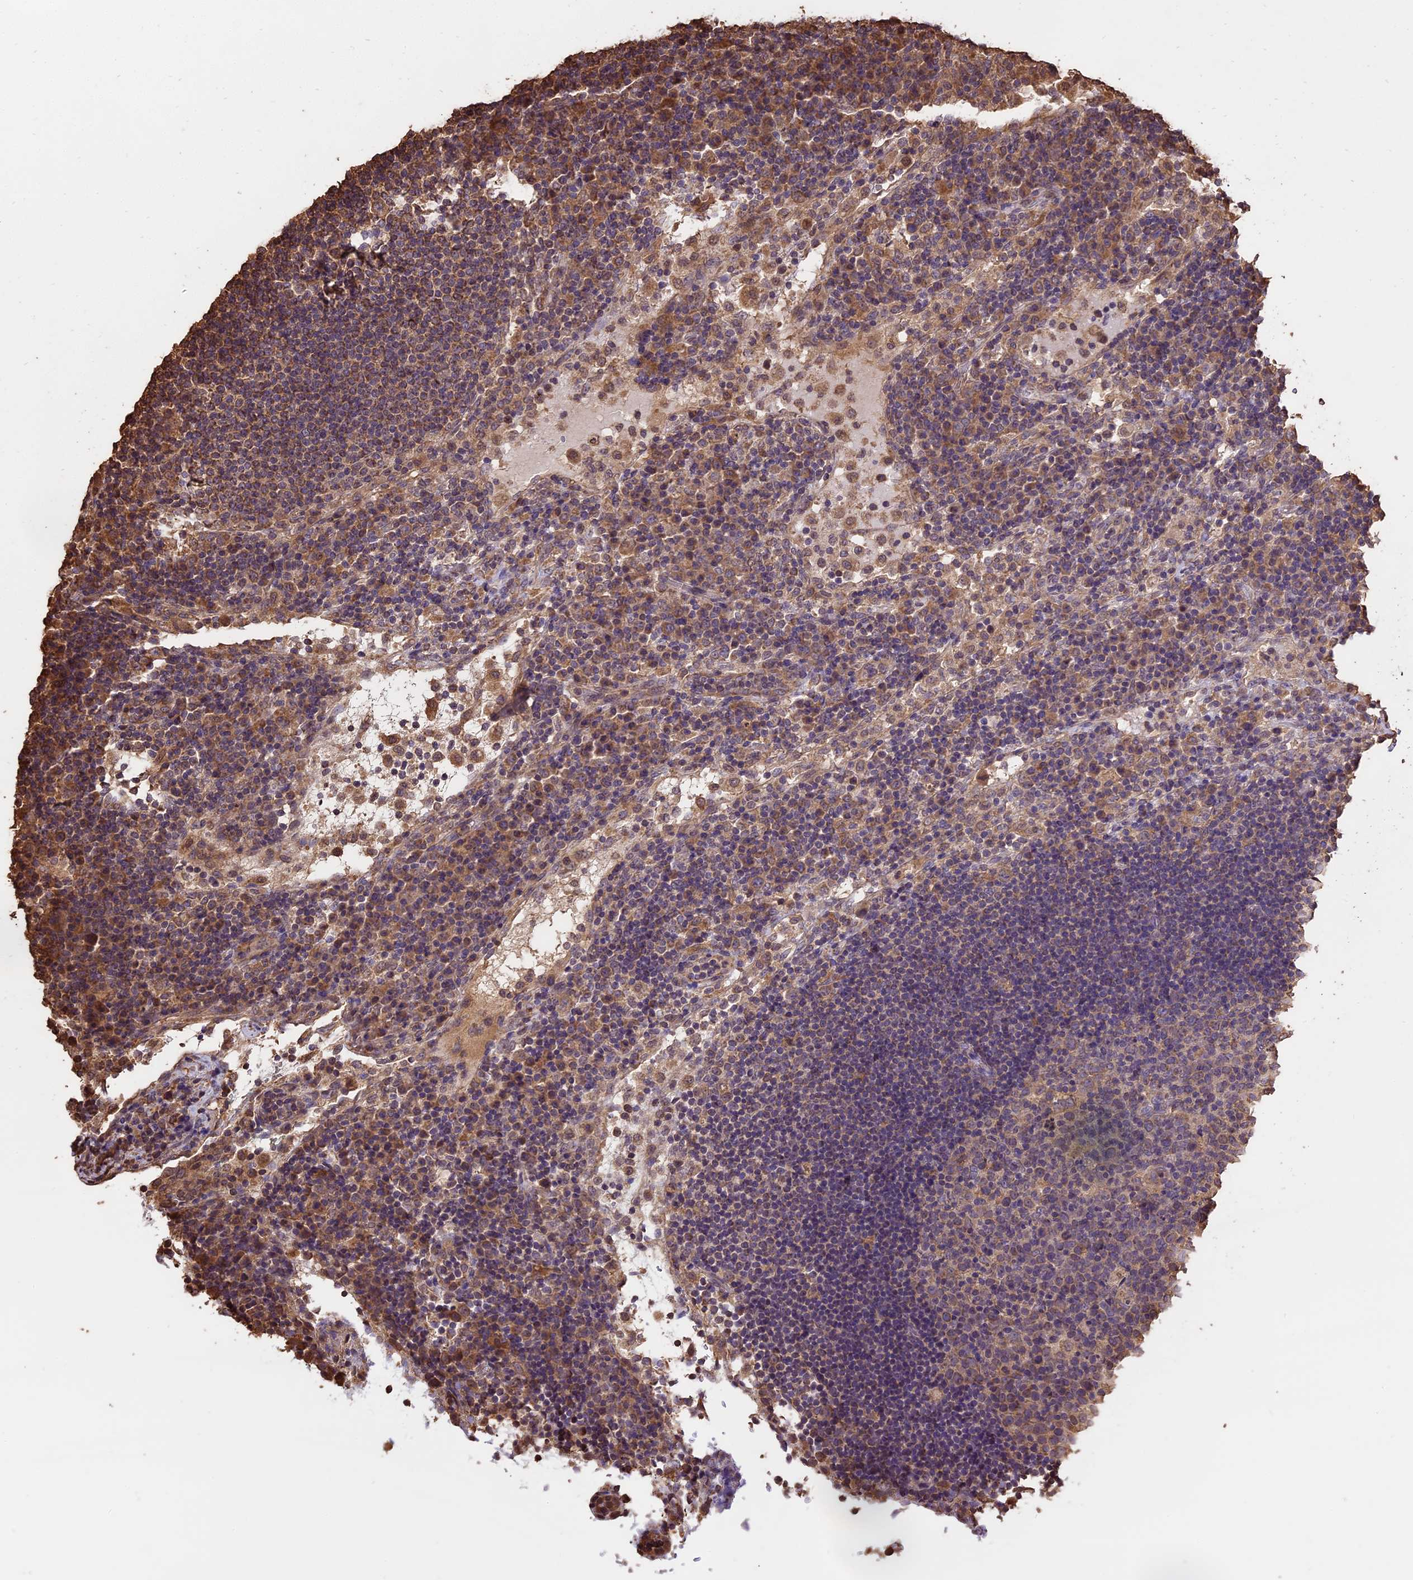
{"staining": {"intensity": "weak", "quantity": "<25%", "location": "cytoplasmic/membranous"}, "tissue": "lymph node", "cell_type": "Germinal center cells", "image_type": "normal", "snomed": [{"axis": "morphology", "description": "Normal tissue, NOS"}, {"axis": "topography", "description": "Lymph node"}], "caption": "Immunohistochemical staining of normal lymph node displays no significant positivity in germinal center cells. (Immunohistochemistry, brightfield microscopy, high magnification).", "gene": "PGPEP1L", "patient": {"sex": "female", "age": 53}}